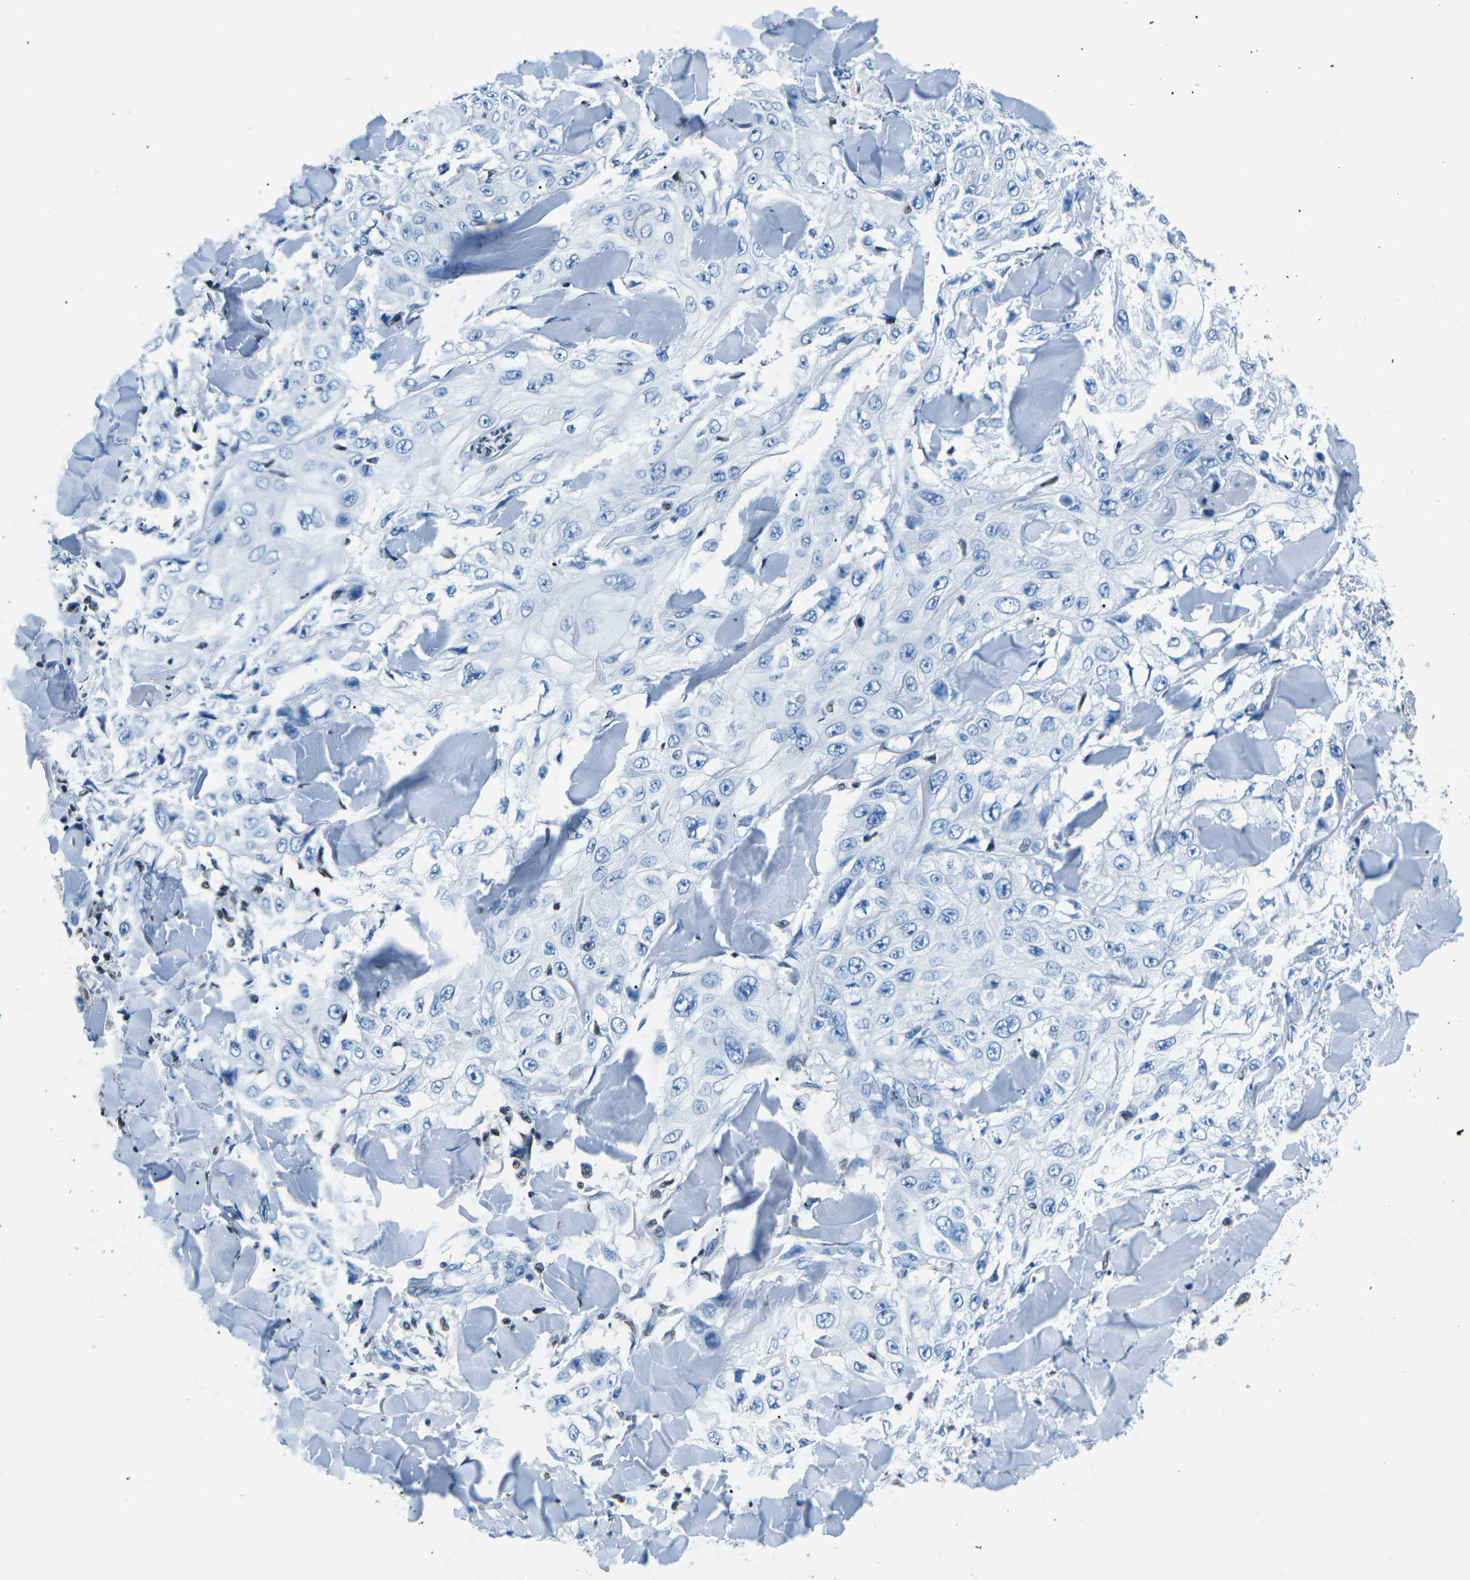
{"staining": {"intensity": "negative", "quantity": "none", "location": "none"}, "tissue": "skin cancer", "cell_type": "Tumor cells", "image_type": "cancer", "snomed": [{"axis": "morphology", "description": "Squamous cell carcinoma, NOS"}, {"axis": "topography", "description": "Skin"}], "caption": "High magnification brightfield microscopy of skin cancer stained with DAB (brown) and counterstained with hematoxylin (blue): tumor cells show no significant staining.", "gene": "CELF2", "patient": {"sex": "male", "age": 86}}